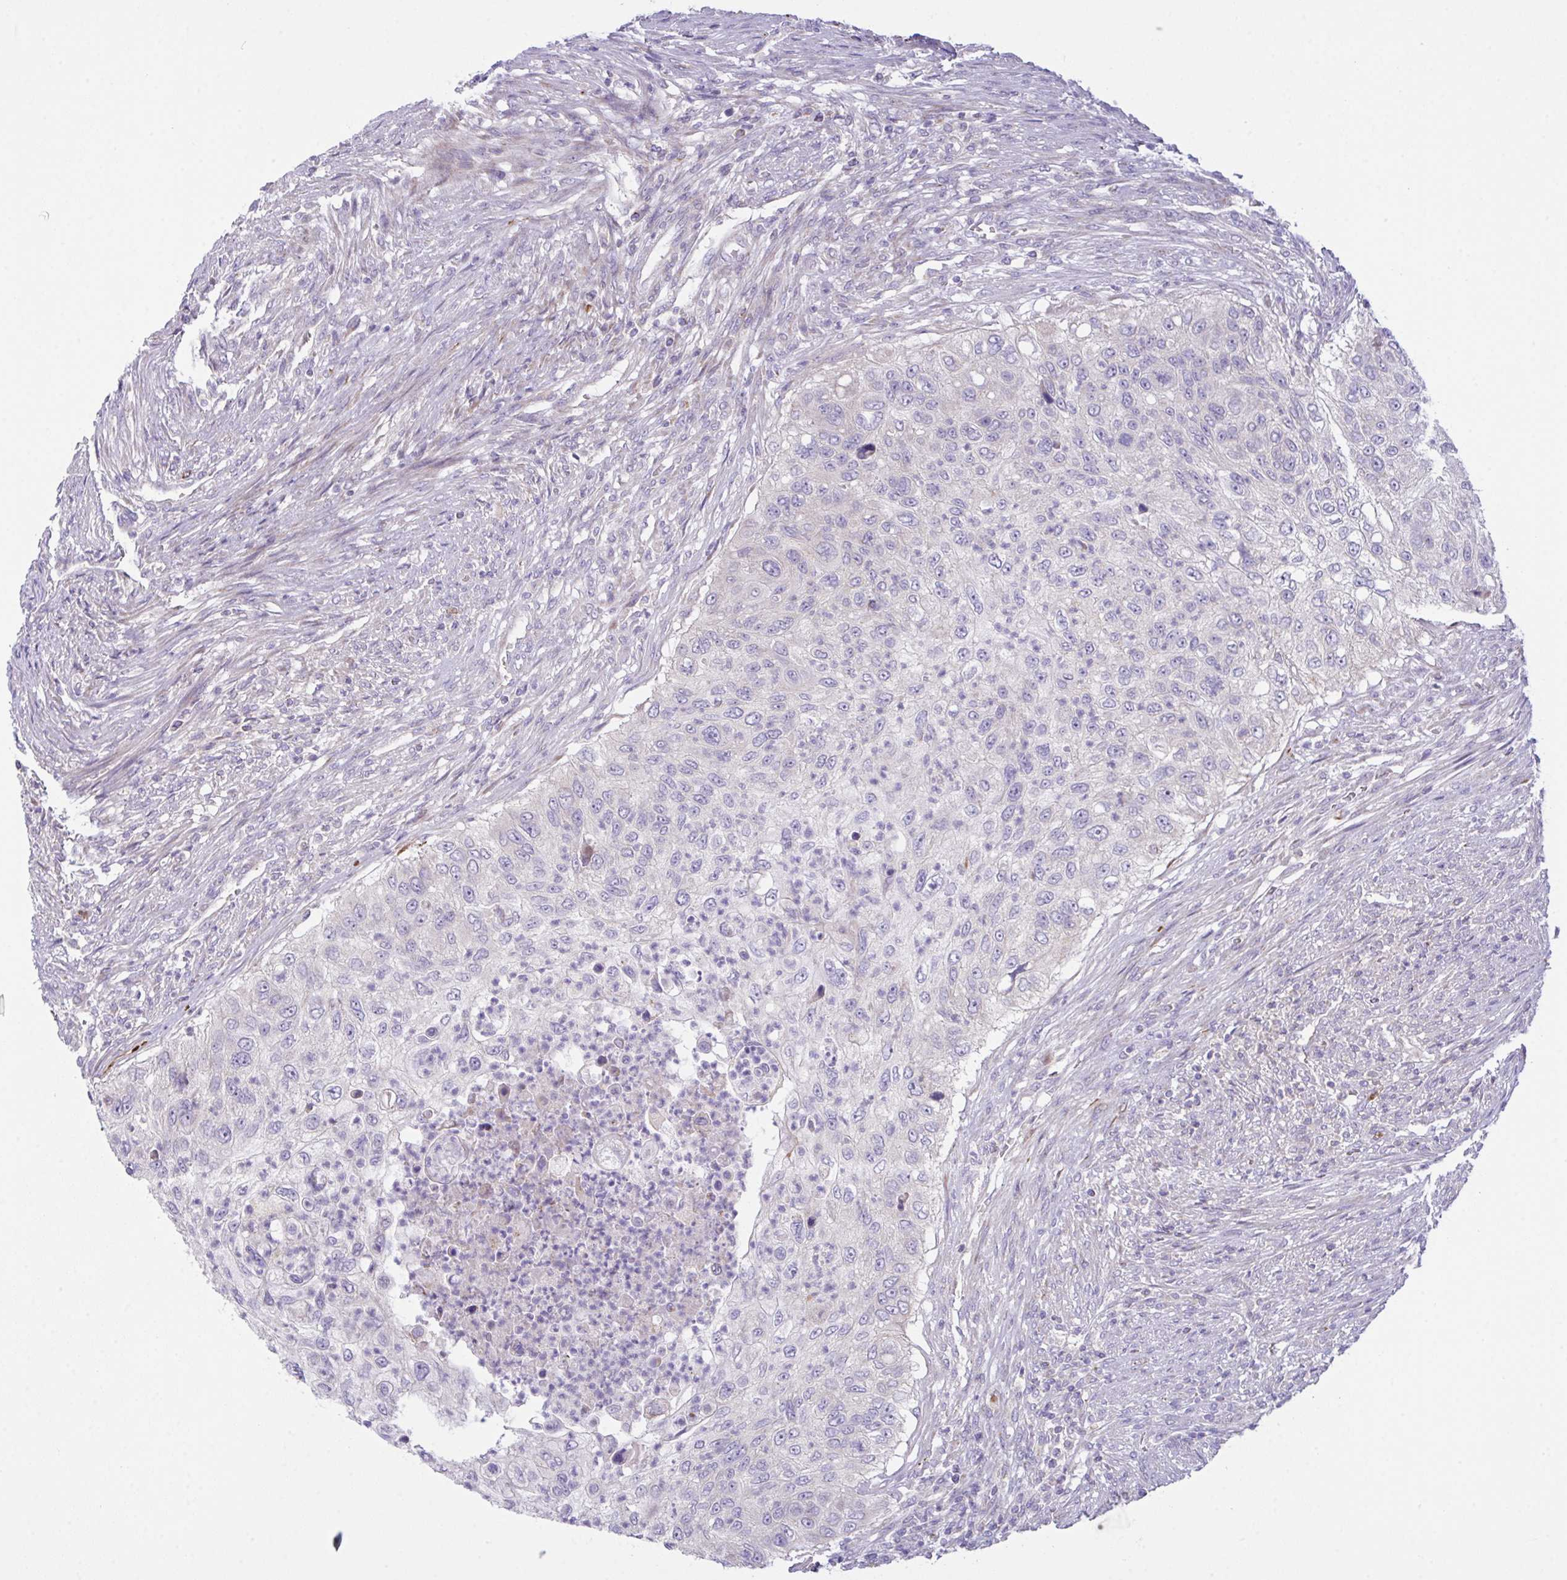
{"staining": {"intensity": "negative", "quantity": "none", "location": "none"}, "tissue": "urothelial cancer", "cell_type": "Tumor cells", "image_type": "cancer", "snomed": [{"axis": "morphology", "description": "Urothelial carcinoma, High grade"}, {"axis": "topography", "description": "Urinary bladder"}], "caption": "DAB (3,3'-diaminobenzidine) immunohistochemical staining of human high-grade urothelial carcinoma reveals no significant staining in tumor cells.", "gene": "CHDH", "patient": {"sex": "female", "age": 60}}